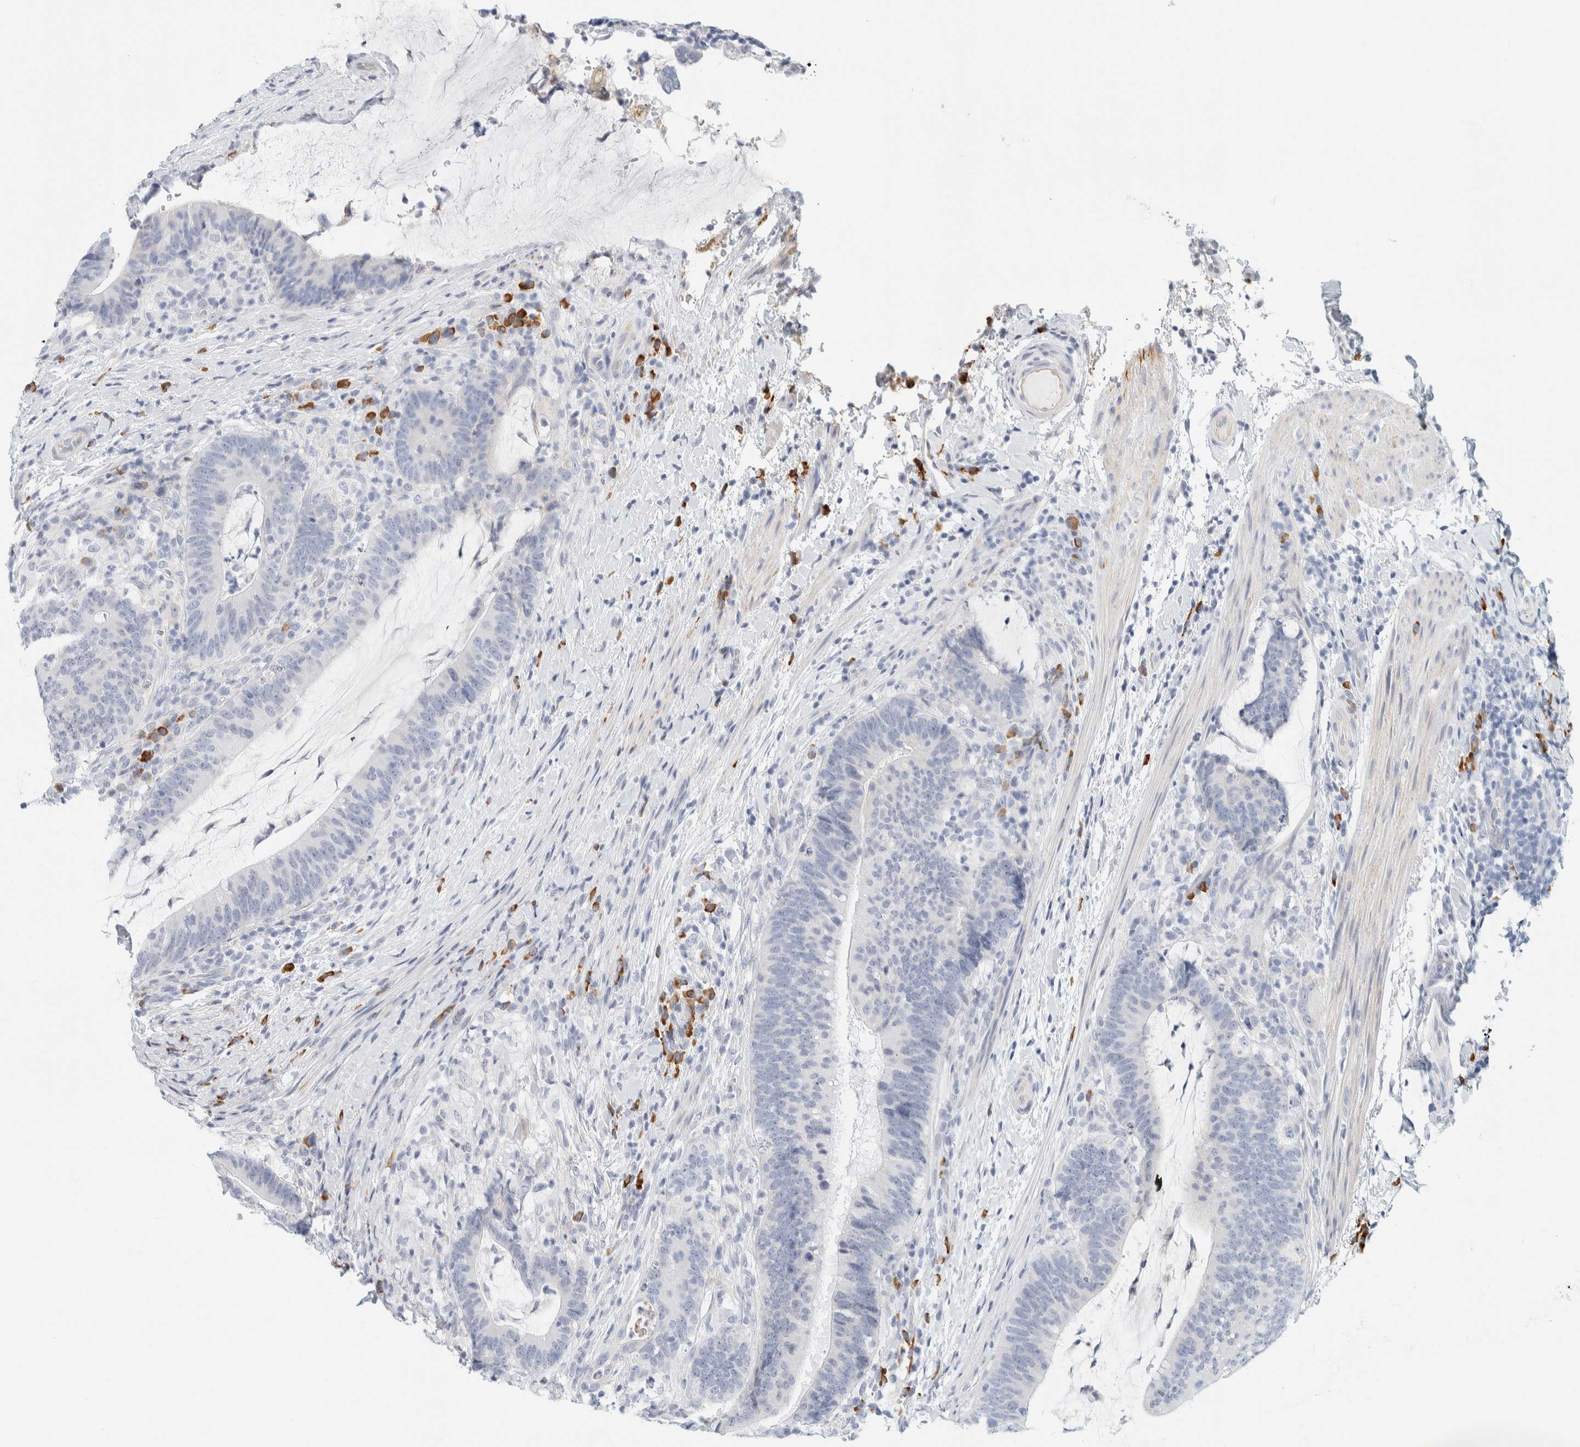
{"staining": {"intensity": "negative", "quantity": "none", "location": "none"}, "tissue": "colorectal cancer", "cell_type": "Tumor cells", "image_type": "cancer", "snomed": [{"axis": "morphology", "description": "Adenocarcinoma, NOS"}, {"axis": "topography", "description": "Colon"}], "caption": "This is a micrograph of IHC staining of colorectal cancer (adenocarcinoma), which shows no expression in tumor cells.", "gene": "ARHGAP27", "patient": {"sex": "female", "age": 66}}